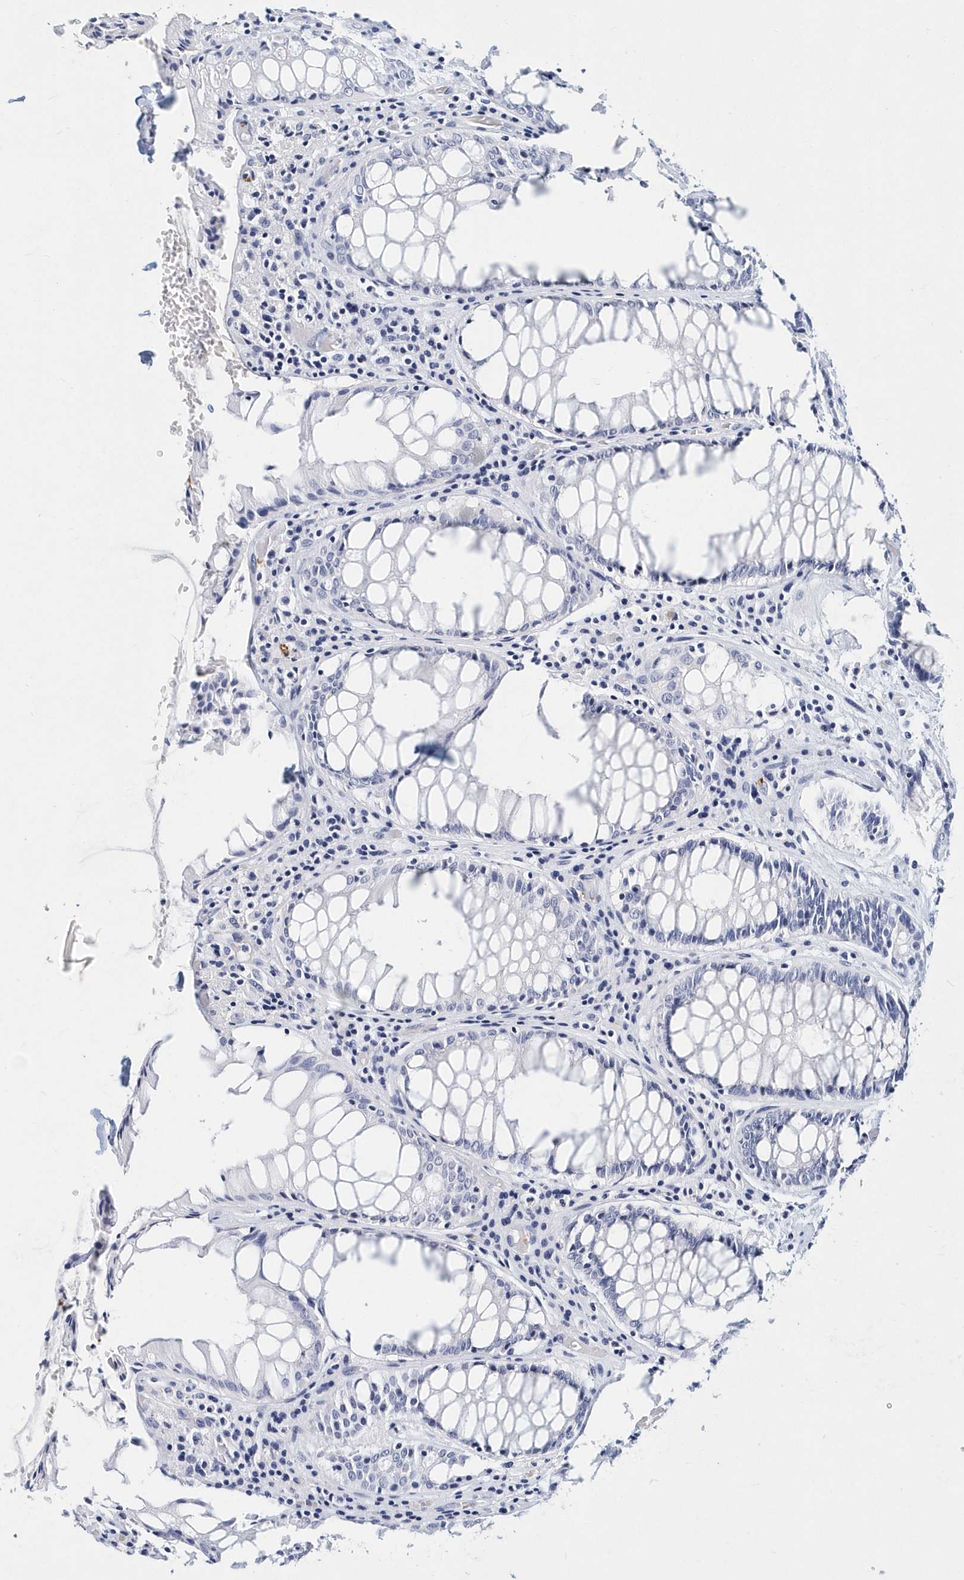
{"staining": {"intensity": "negative", "quantity": "none", "location": "none"}, "tissue": "rectum", "cell_type": "Glandular cells", "image_type": "normal", "snomed": [{"axis": "morphology", "description": "Normal tissue, NOS"}, {"axis": "topography", "description": "Rectum"}], "caption": "Immunohistochemical staining of unremarkable human rectum exhibits no significant positivity in glandular cells. (Stains: DAB (3,3'-diaminobenzidine) IHC with hematoxylin counter stain, Microscopy: brightfield microscopy at high magnification).", "gene": "ITGA2B", "patient": {"sex": "male", "age": 64}}